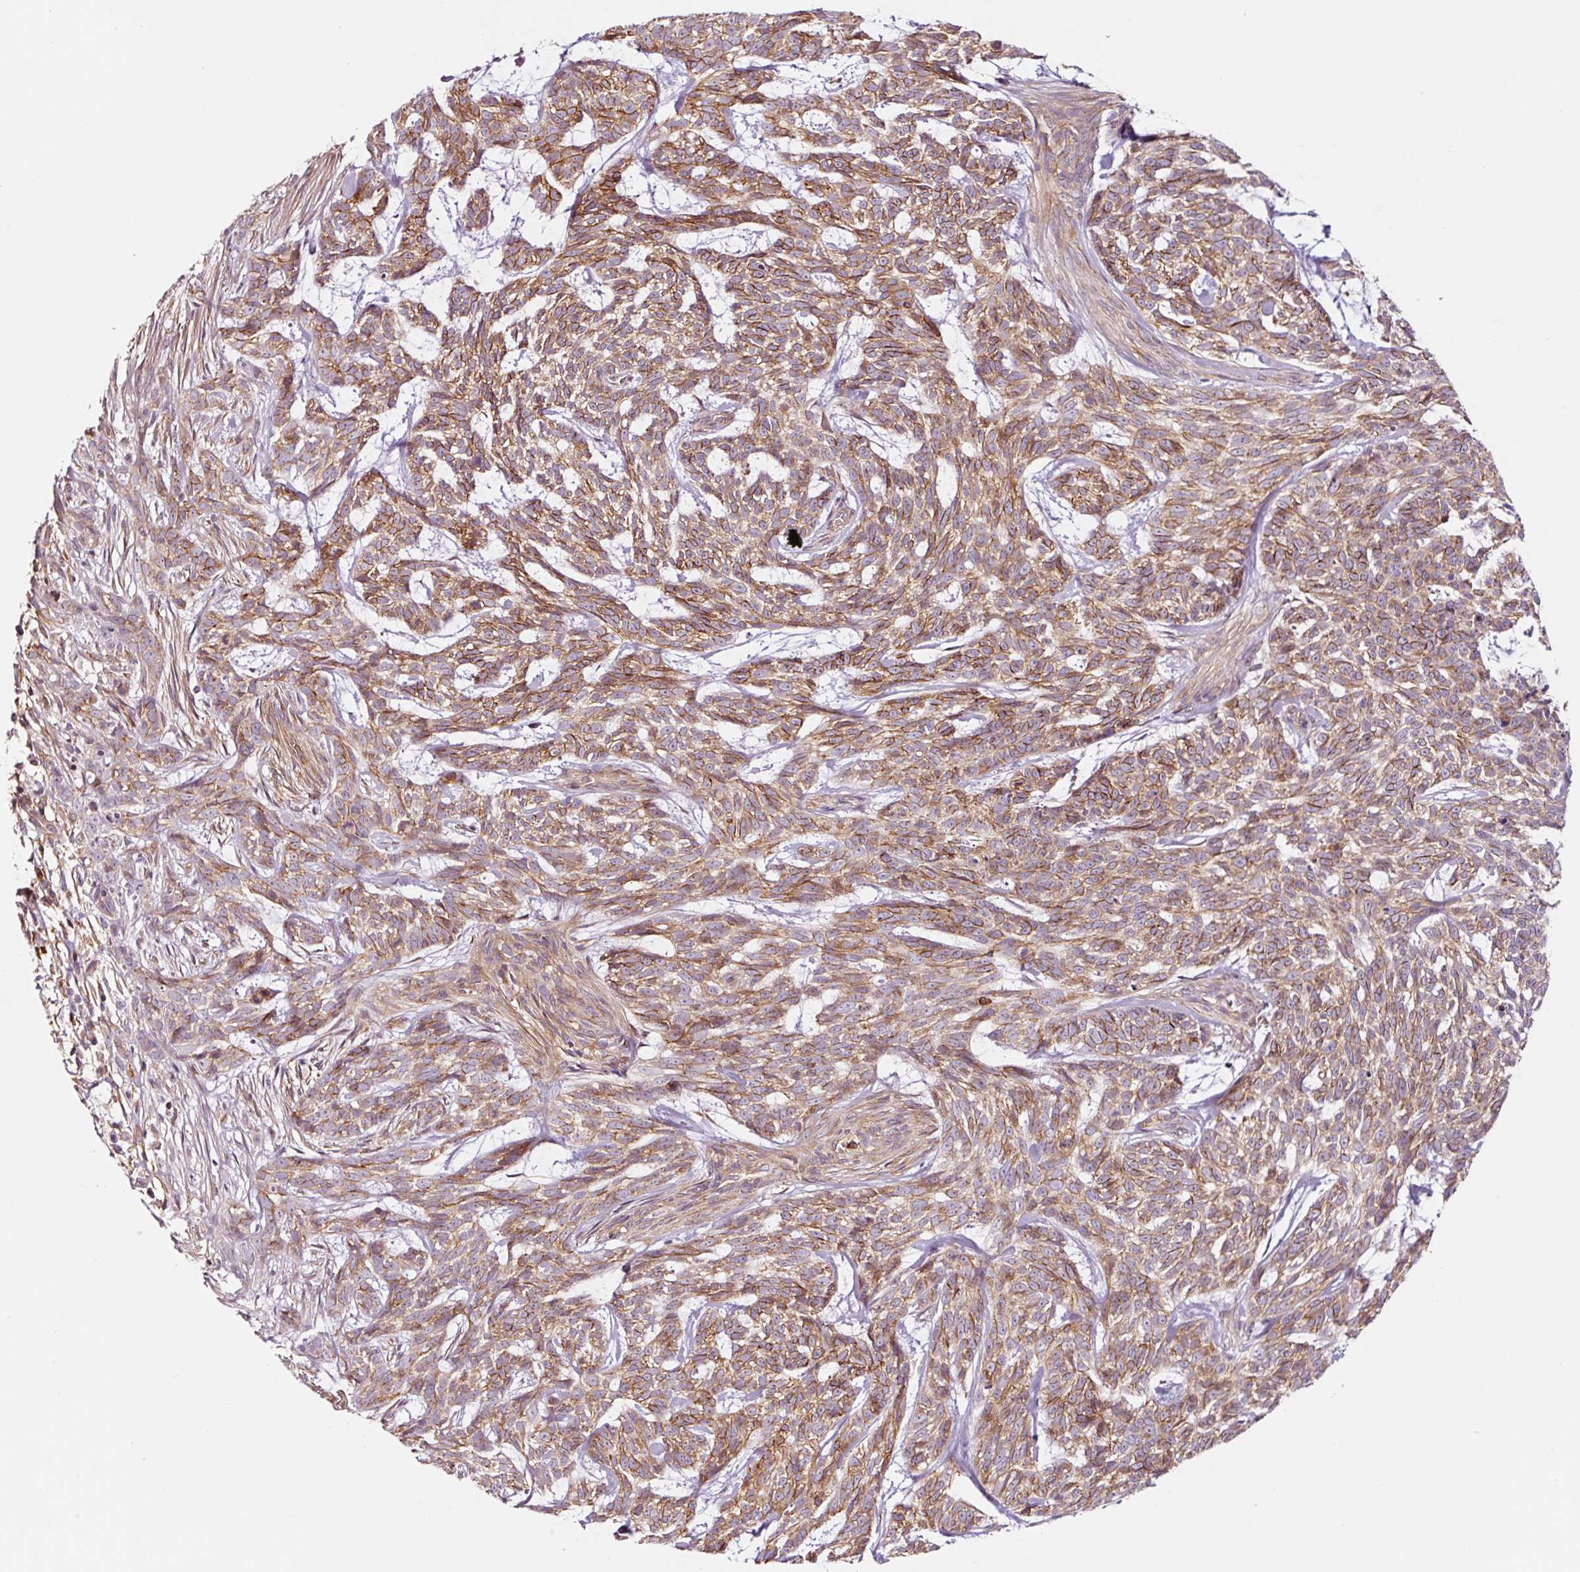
{"staining": {"intensity": "moderate", "quantity": ">75%", "location": "cytoplasmic/membranous"}, "tissue": "skin cancer", "cell_type": "Tumor cells", "image_type": "cancer", "snomed": [{"axis": "morphology", "description": "Basal cell carcinoma"}, {"axis": "topography", "description": "Skin"}], "caption": "Basal cell carcinoma (skin) was stained to show a protein in brown. There is medium levels of moderate cytoplasmic/membranous expression in approximately >75% of tumor cells.", "gene": "ADD3", "patient": {"sex": "female", "age": 93}}